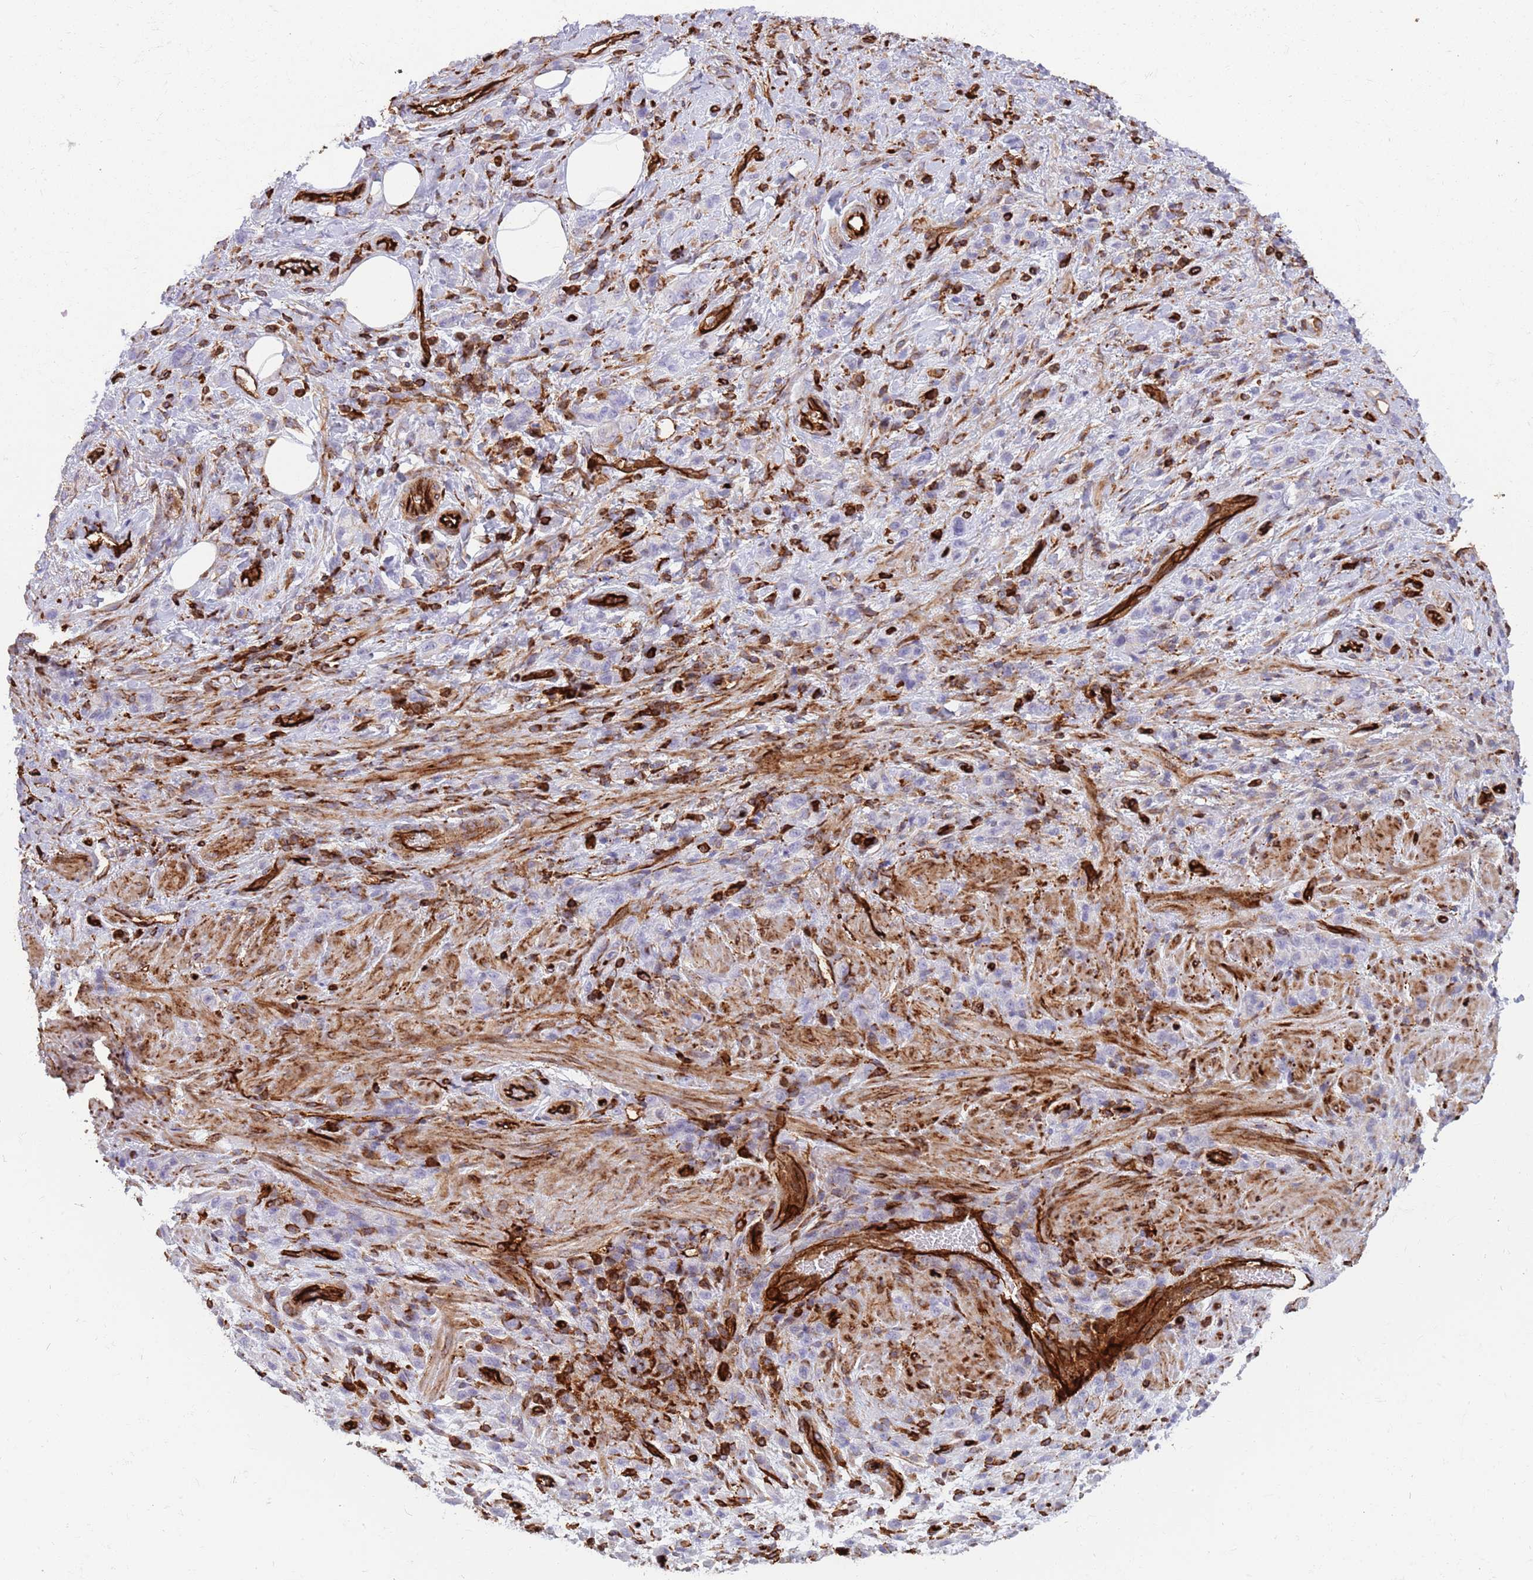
{"staining": {"intensity": "negative", "quantity": "none", "location": "none"}, "tissue": "stomach cancer", "cell_type": "Tumor cells", "image_type": "cancer", "snomed": [{"axis": "morphology", "description": "Adenocarcinoma, NOS"}, {"axis": "topography", "description": "Stomach"}], "caption": "Histopathology image shows no significant protein positivity in tumor cells of stomach cancer.", "gene": "KBTBD7", "patient": {"sex": "male", "age": 77}}